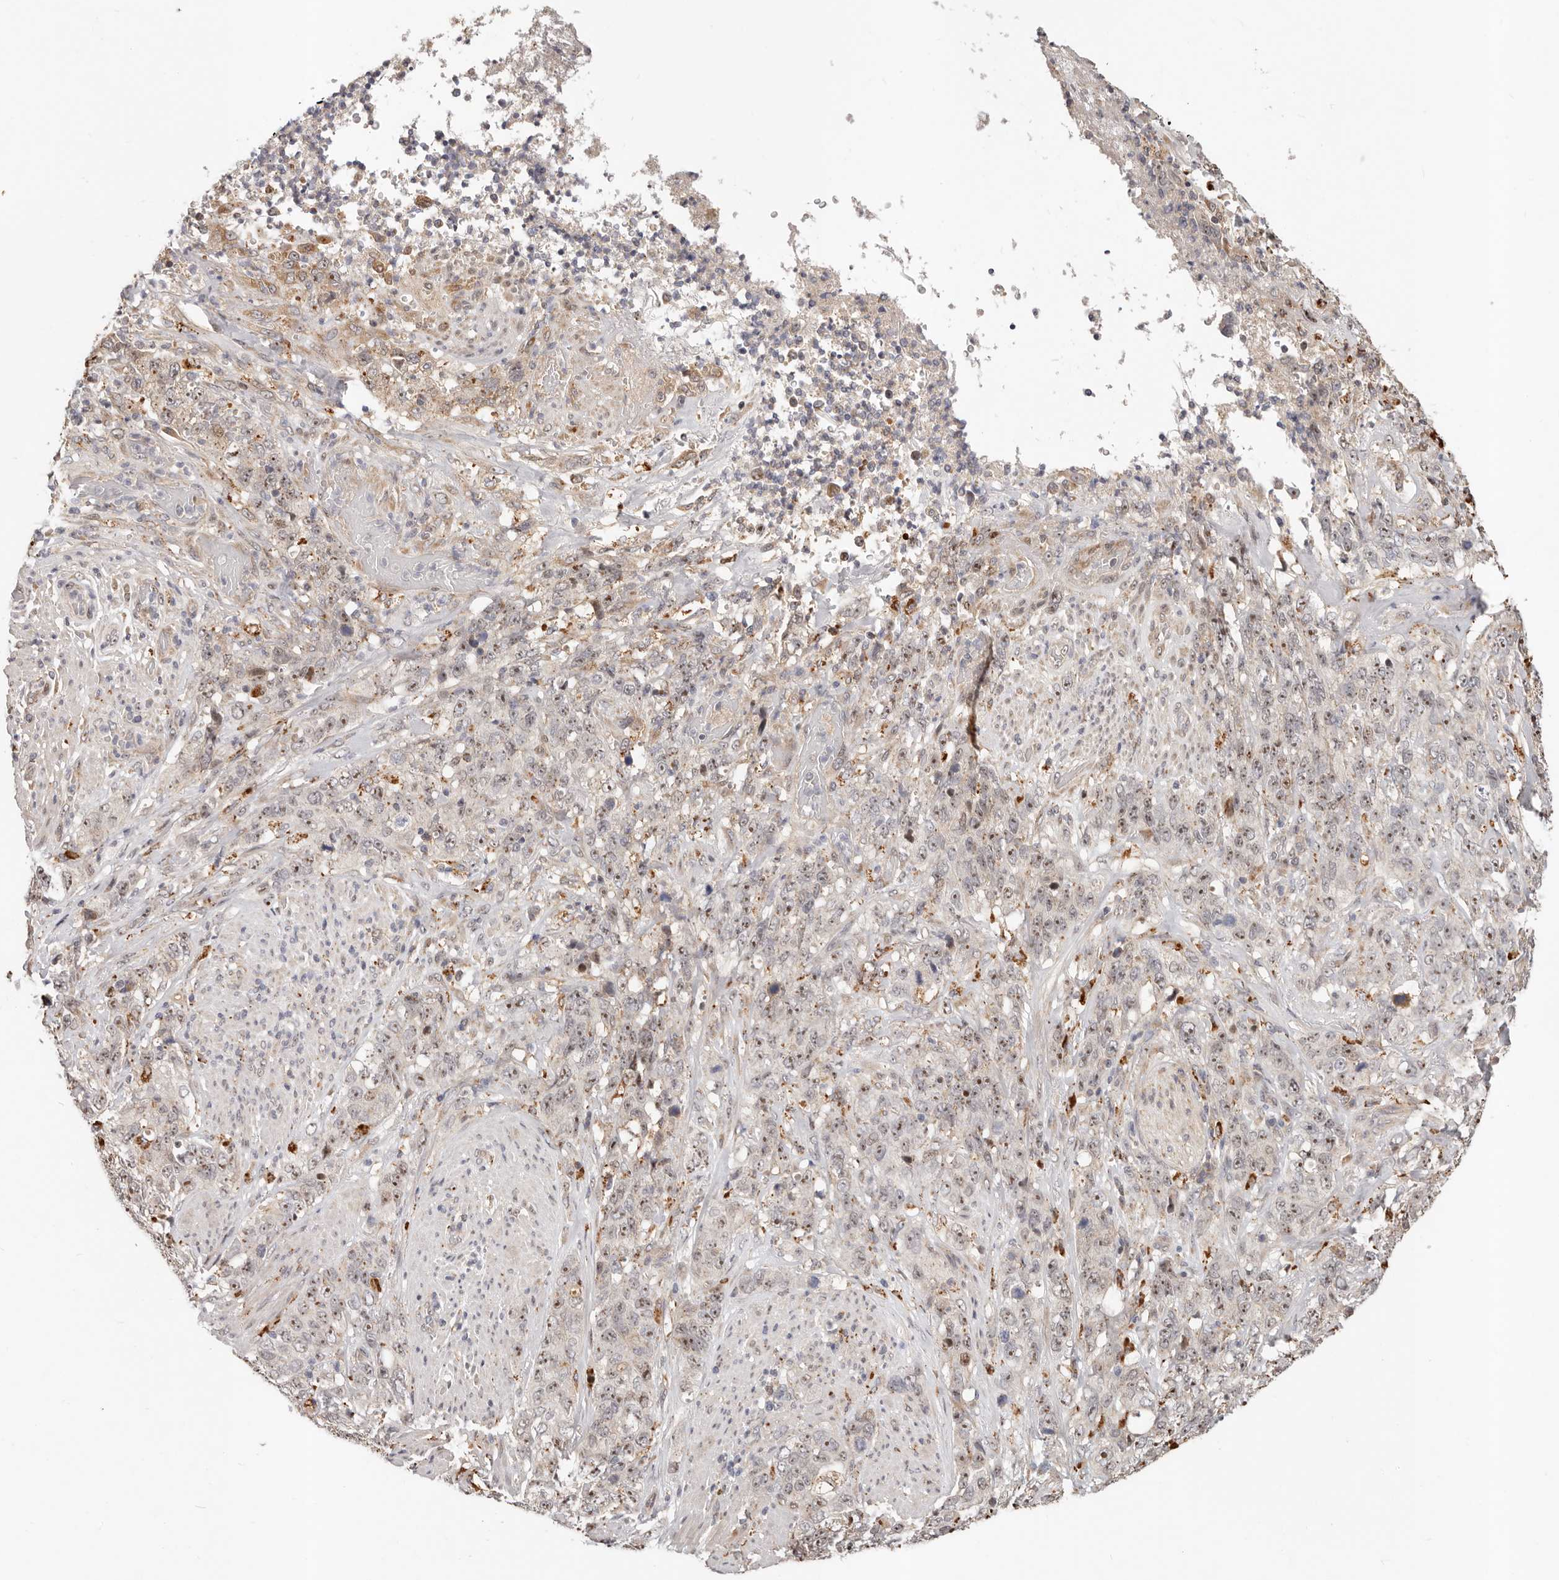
{"staining": {"intensity": "moderate", "quantity": "25%-75%", "location": "nuclear"}, "tissue": "stomach cancer", "cell_type": "Tumor cells", "image_type": "cancer", "snomed": [{"axis": "morphology", "description": "Adenocarcinoma, NOS"}, {"axis": "topography", "description": "Stomach"}], "caption": "Tumor cells reveal moderate nuclear expression in approximately 25%-75% of cells in stomach adenocarcinoma.", "gene": "ZRANB1", "patient": {"sex": "male", "age": 48}}